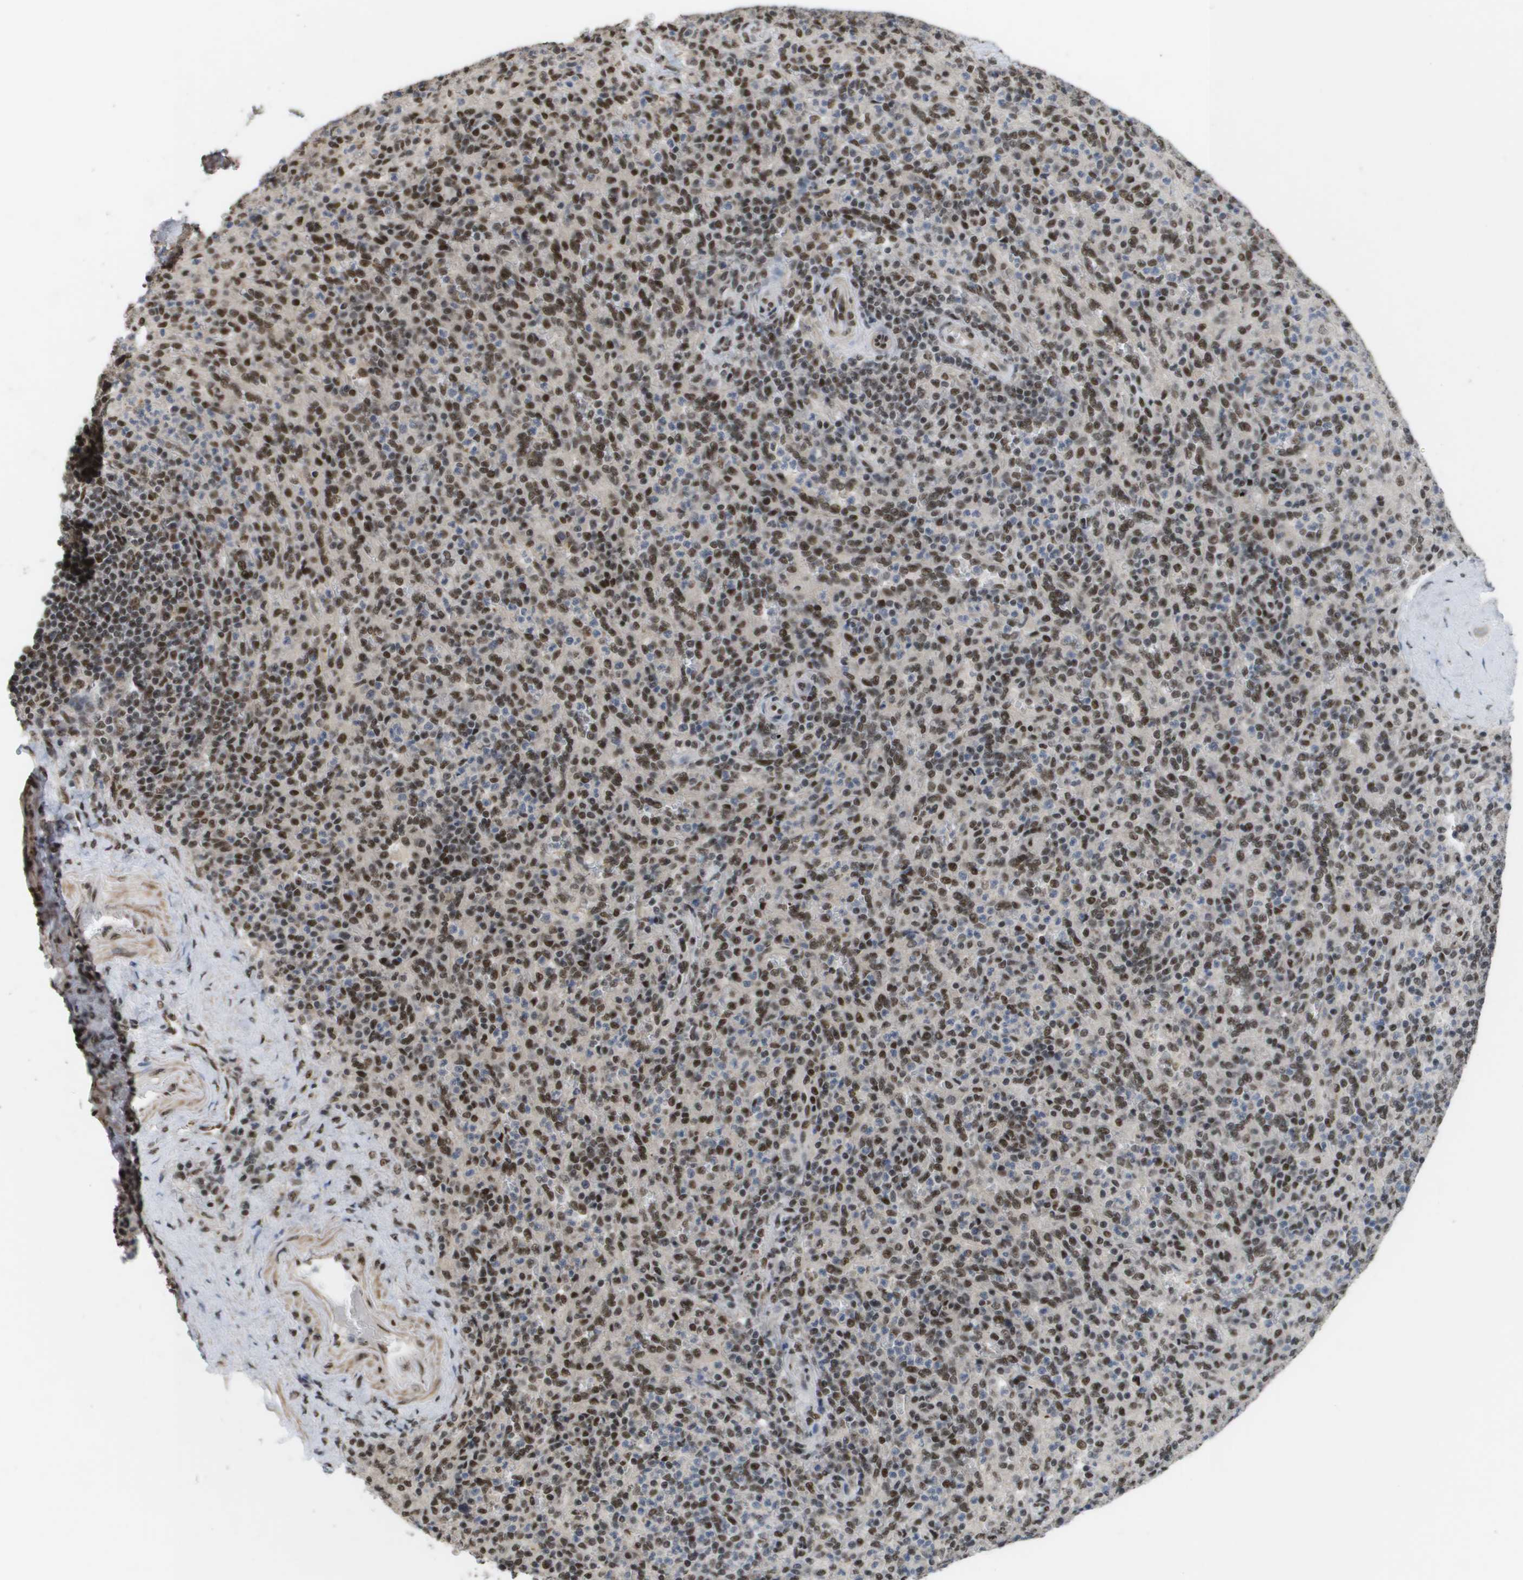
{"staining": {"intensity": "moderate", "quantity": "25%-75%", "location": "nuclear"}, "tissue": "spleen", "cell_type": "Cells in red pulp", "image_type": "normal", "snomed": [{"axis": "morphology", "description": "Normal tissue, NOS"}, {"axis": "topography", "description": "Spleen"}], "caption": "Spleen stained with a protein marker reveals moderate staining in cells in red pulp.", "gene": "CDT1", "patient": {"sex": "male", "age": 36}}